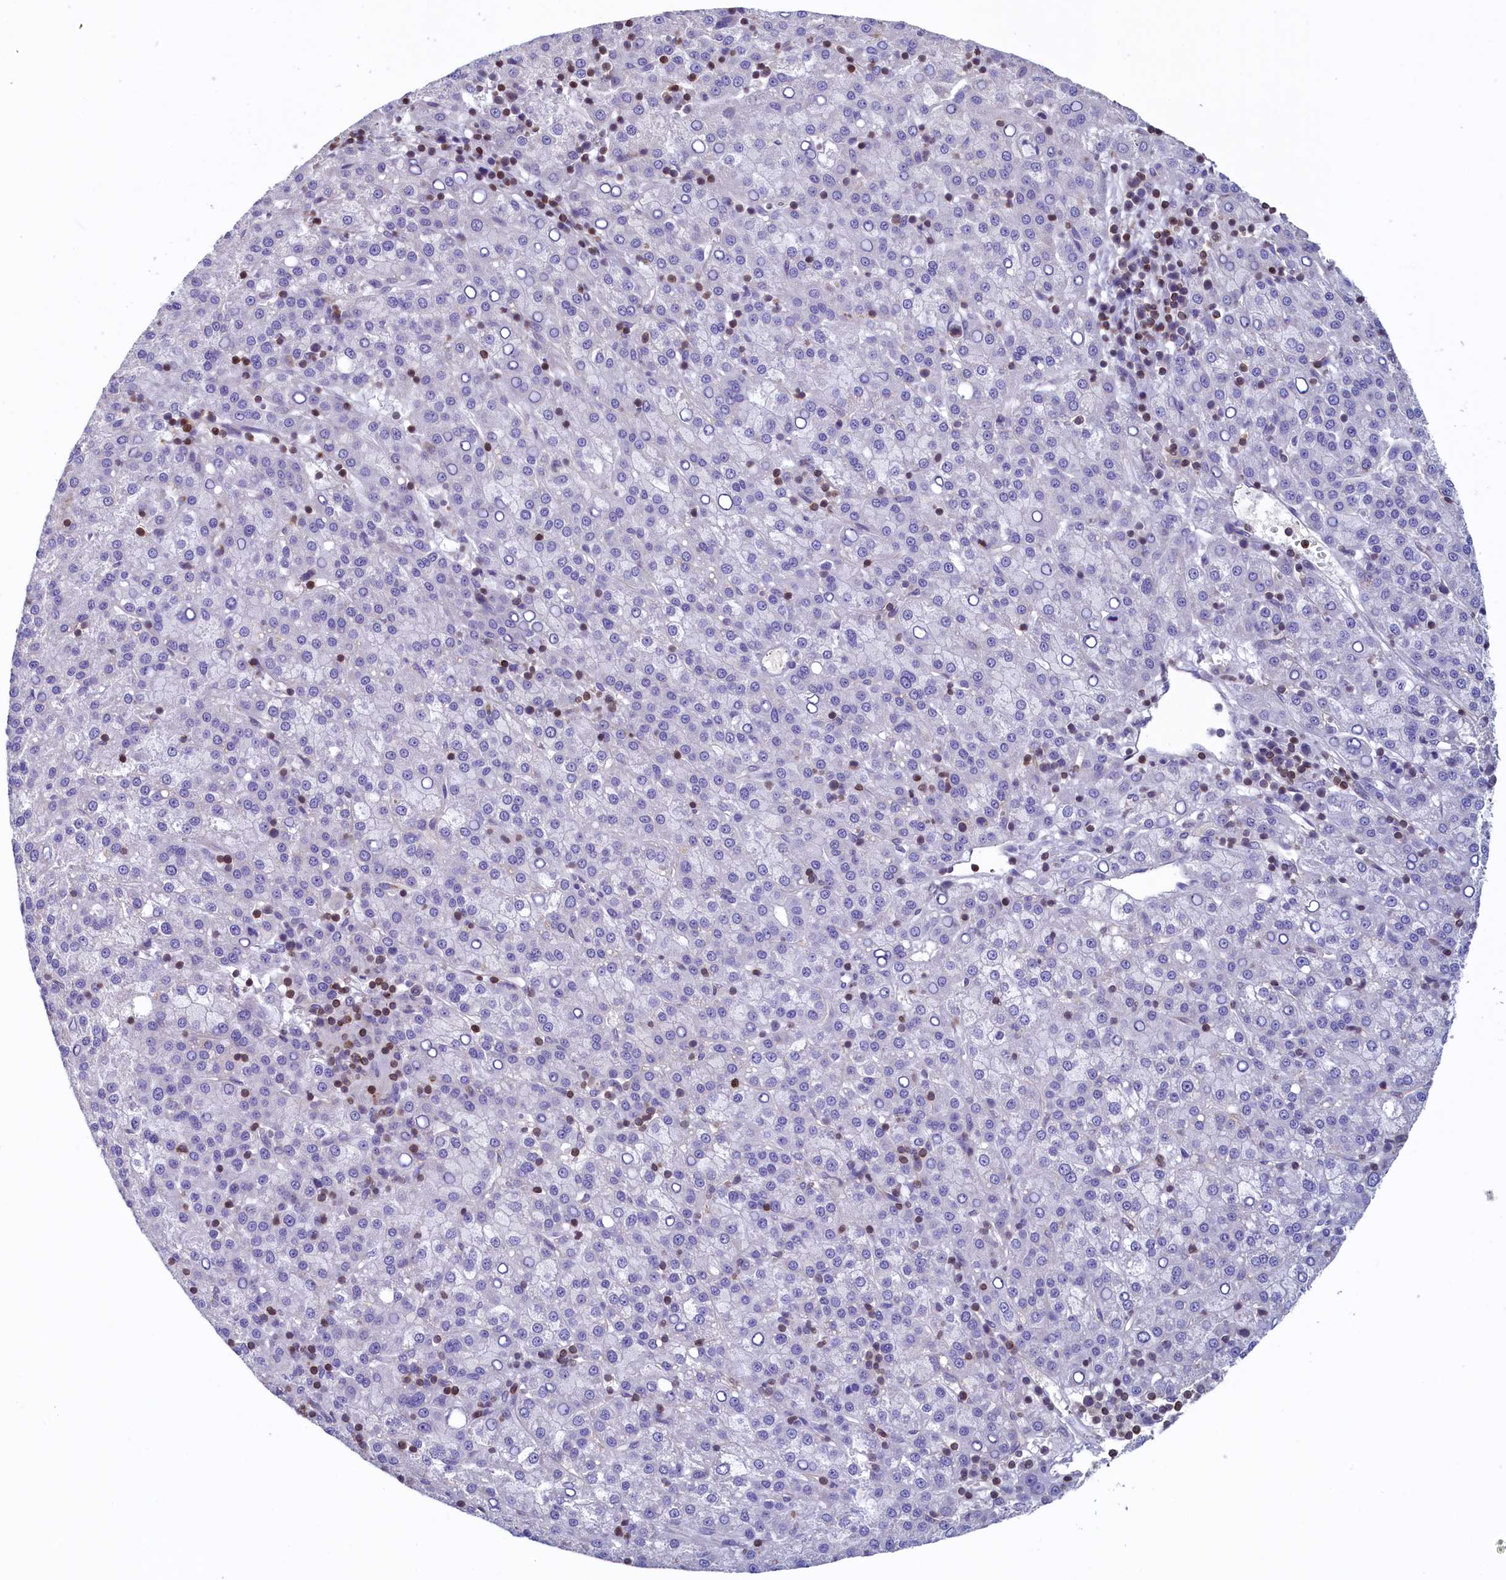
{"staining": {"intensity": "negative", "quantity": "none", "location": "none"}, "tissue": "liver cancer", "cell_type": "Tumor cells", "image_type": "cancer", "snomed": [{"axis": "morphology", "description": "Carcinoma, Hepatocellular, NOS"}, {"axis": "topography", "description": "Liver"}], "caption": "A histopathology image of hepatocellular carcinoma (liver) stained for a protein displays no brown staining in tumor cells. Brightfield microscopy of immunohistochemistry stained with DAB (brown) and hematoxylin (blue), captured at high magnification.", "gene": "TRAF3IP3", "patient": {"sex": "female", "age": 58}}